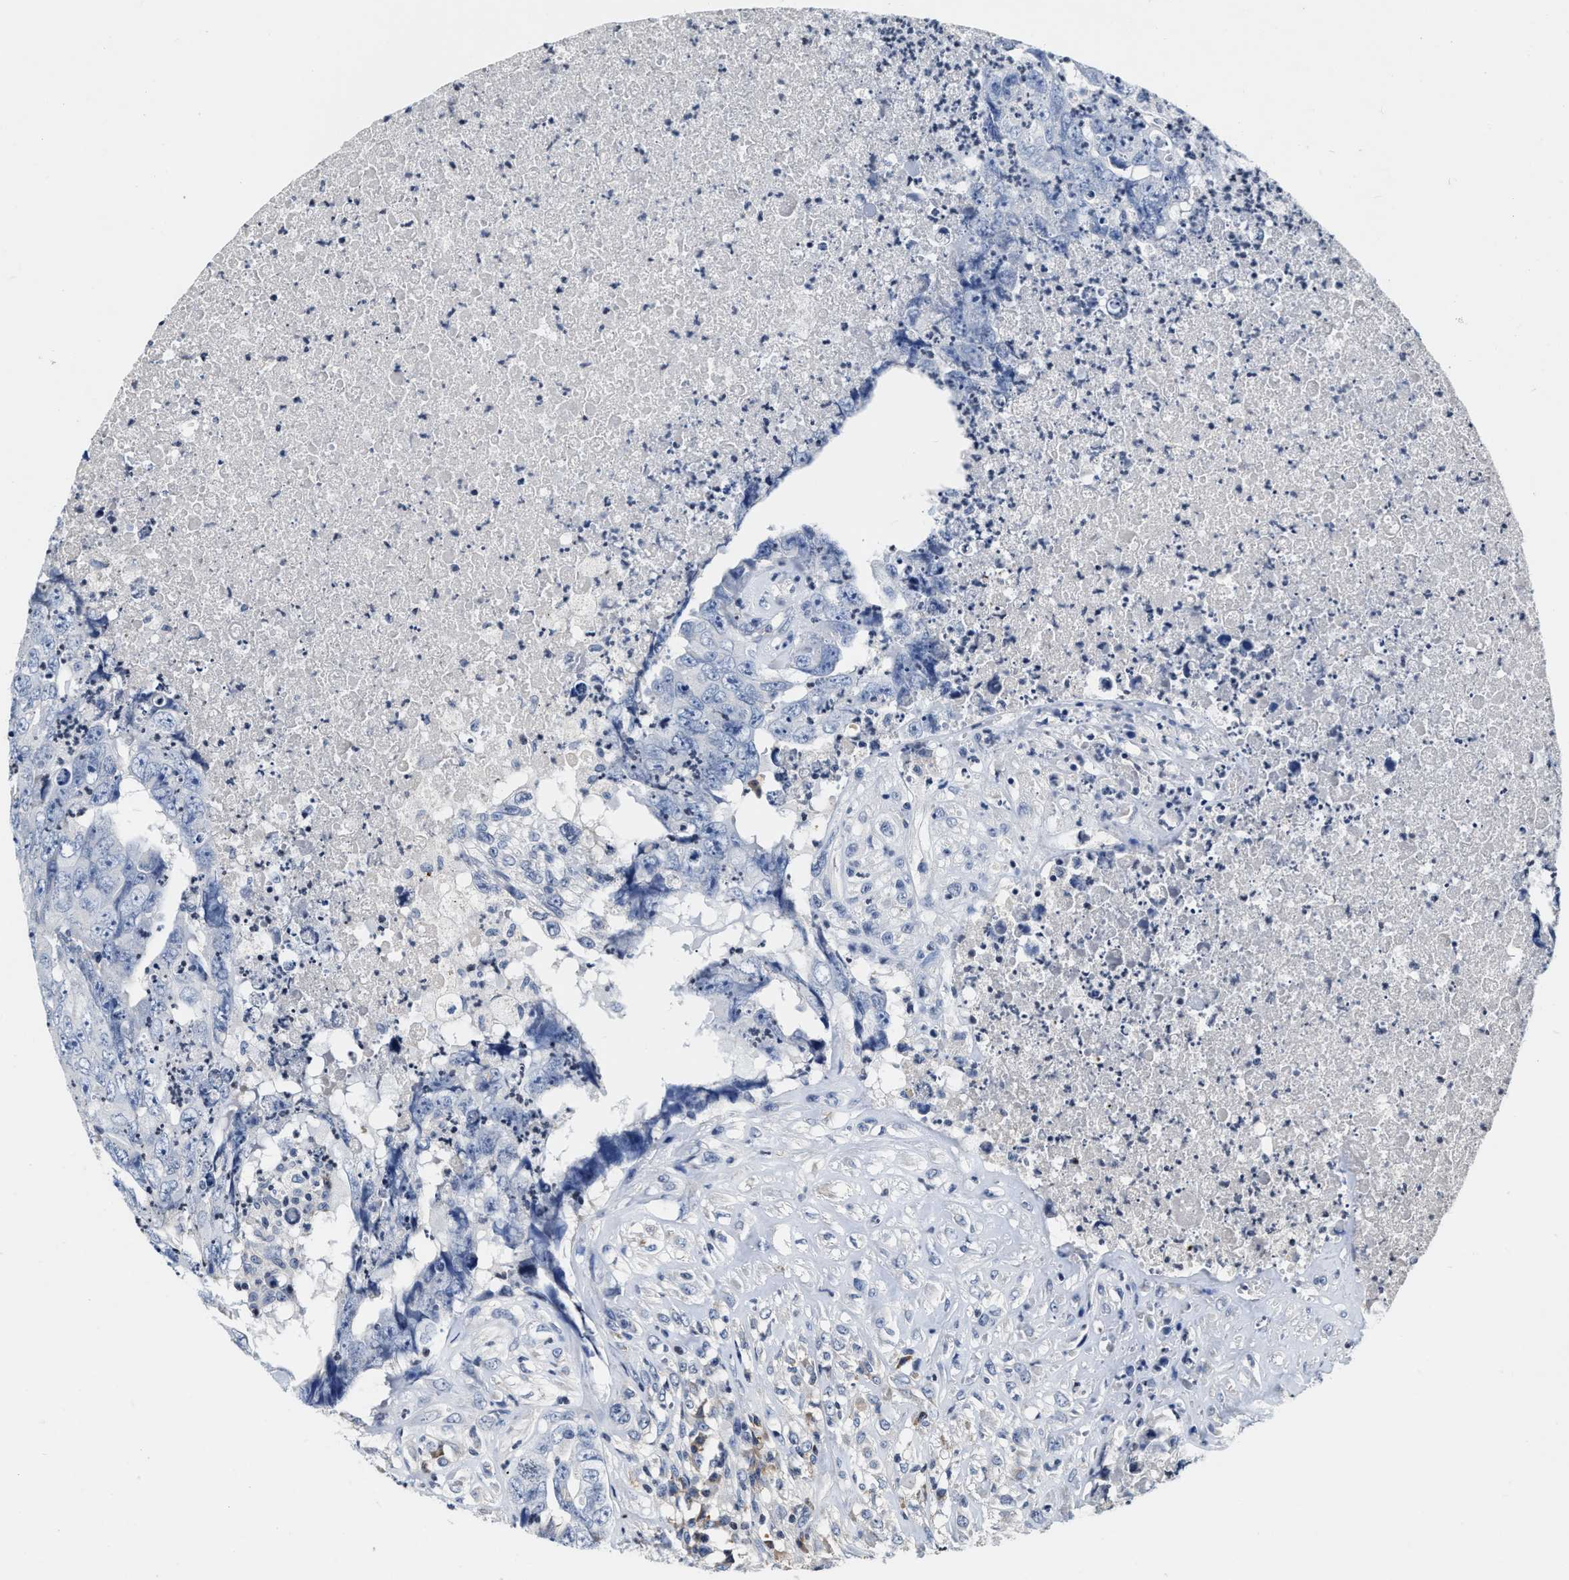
{"staining": {"intensity": "negative", "quantity": "none", "location": "none"}, "tissue": "testis cancer", "cell_type": "Tumor cells", "image_type": "cancer", "snomed": [{"axis": "morphology", "description": "Carcinoma, Embryonal, NOS"}, {"axis": "topography", "description": "Testis"}], "caption": "A high-resolution histopathology image shows IHC staining of testis cancer, which reveals no significant positivity in tumor cells.", "gene": "FBLN2", "patient": {"sex": "male", "age": 32}}